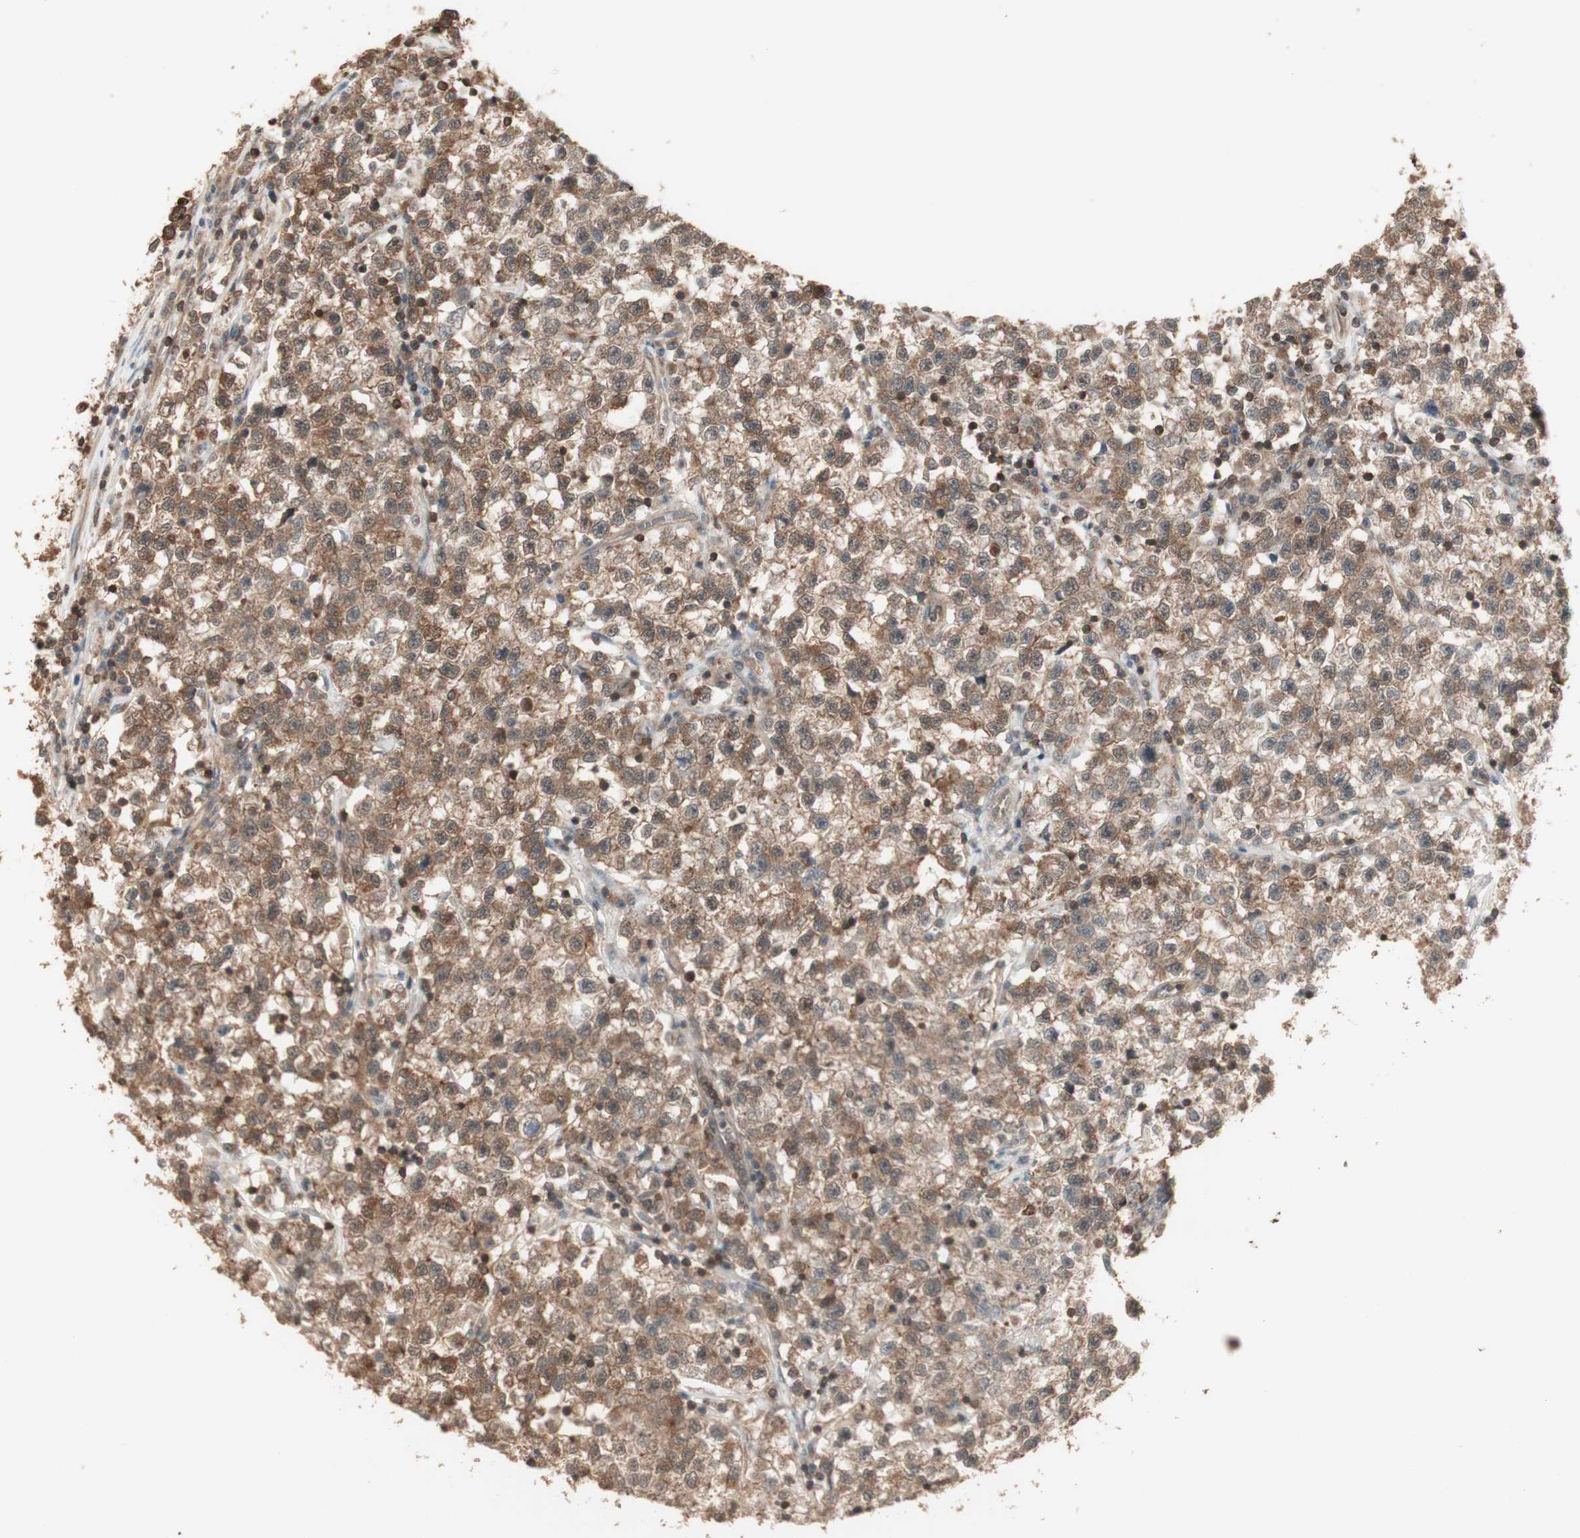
{"staining": {"intensity": "moderate", "quantity": ">75%", "location": "cytoplasmic/membranous"}, "tissue": "testis cancer", "cell_type": "Tumor cells", "image_type": "cancer", "snomed": [{"axis": "morphology", "description": "Seminoma, NOS"}, {"axis": "topography", "description": "Testis"}], "caption": "There is medium levels of moderate cytoplasmic/membranous staining in tumor cells of seminoma (testis), as demonstrated by immunohistochemical staining (brown color).", "gene": "YWHAB", "patient": {"sex": "male", "age": 22}}